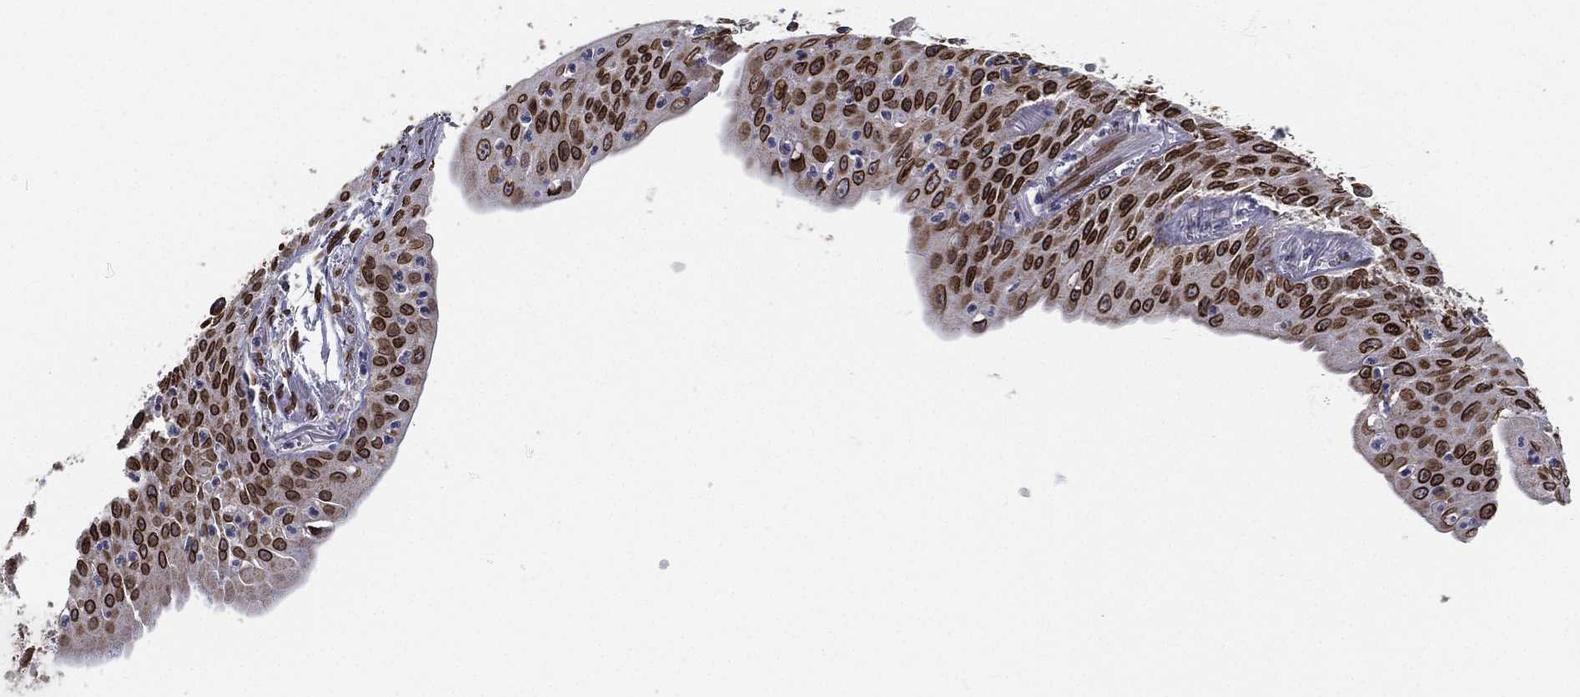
{"staining": {"intensity": "strong", "quantity": ">75%", "location": "cytoplasmic/membranous,nuclear"}, "tissue": "lung cancer", "cell_type": "Tumor cells", "image_type": "cancer", "snomed": [{"axis": "morphology", "description": "Squamous cell carcinoma, NOS"}, {"axis": "topography", "description": "Lung"}], "caption": "Protein staining shows strong cytoplasmic/membranous and nuclear expression in approximately >75% of tumor cells in lung cancer.", "gene": "PALB2", "patient": {"sex": "male", "age": 73}}